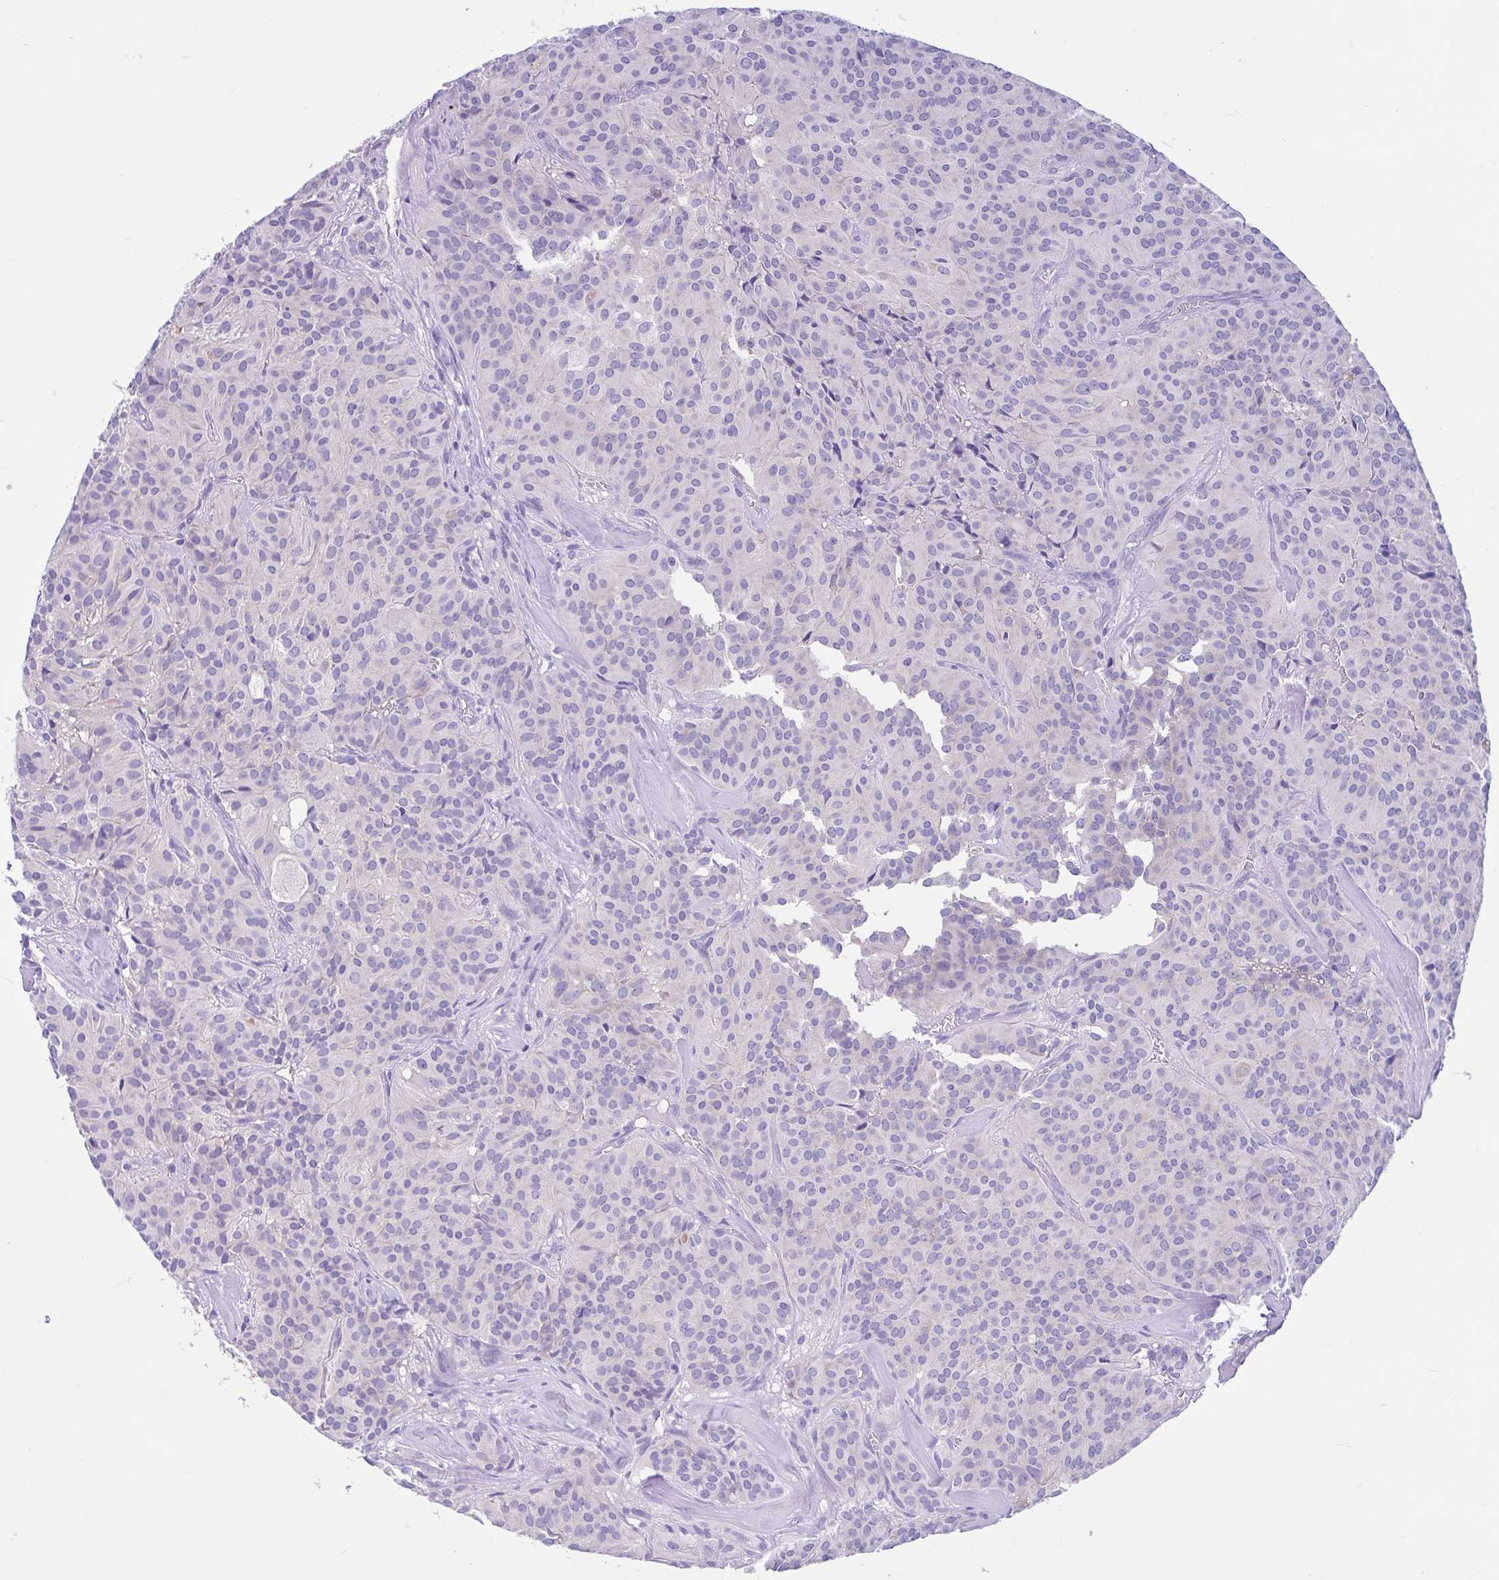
{"staining": {"intensity": "negative", "quantity": "none", "location": "none"}, "tissue": "glioma", "cell_type": "Tumor cells", "image_type": "cancer", "snomed": [{"axis": "morphology", "description": "Glioma, malignant, Low grade"}, {"axis": "topography", "description": "Brain"}], "caption": "Immunohistochemical staining of human glioma exhibits no significant expression in tumor cells.", "gene": "OR4N4", "patient": {"sex": "male", "age": 42}}